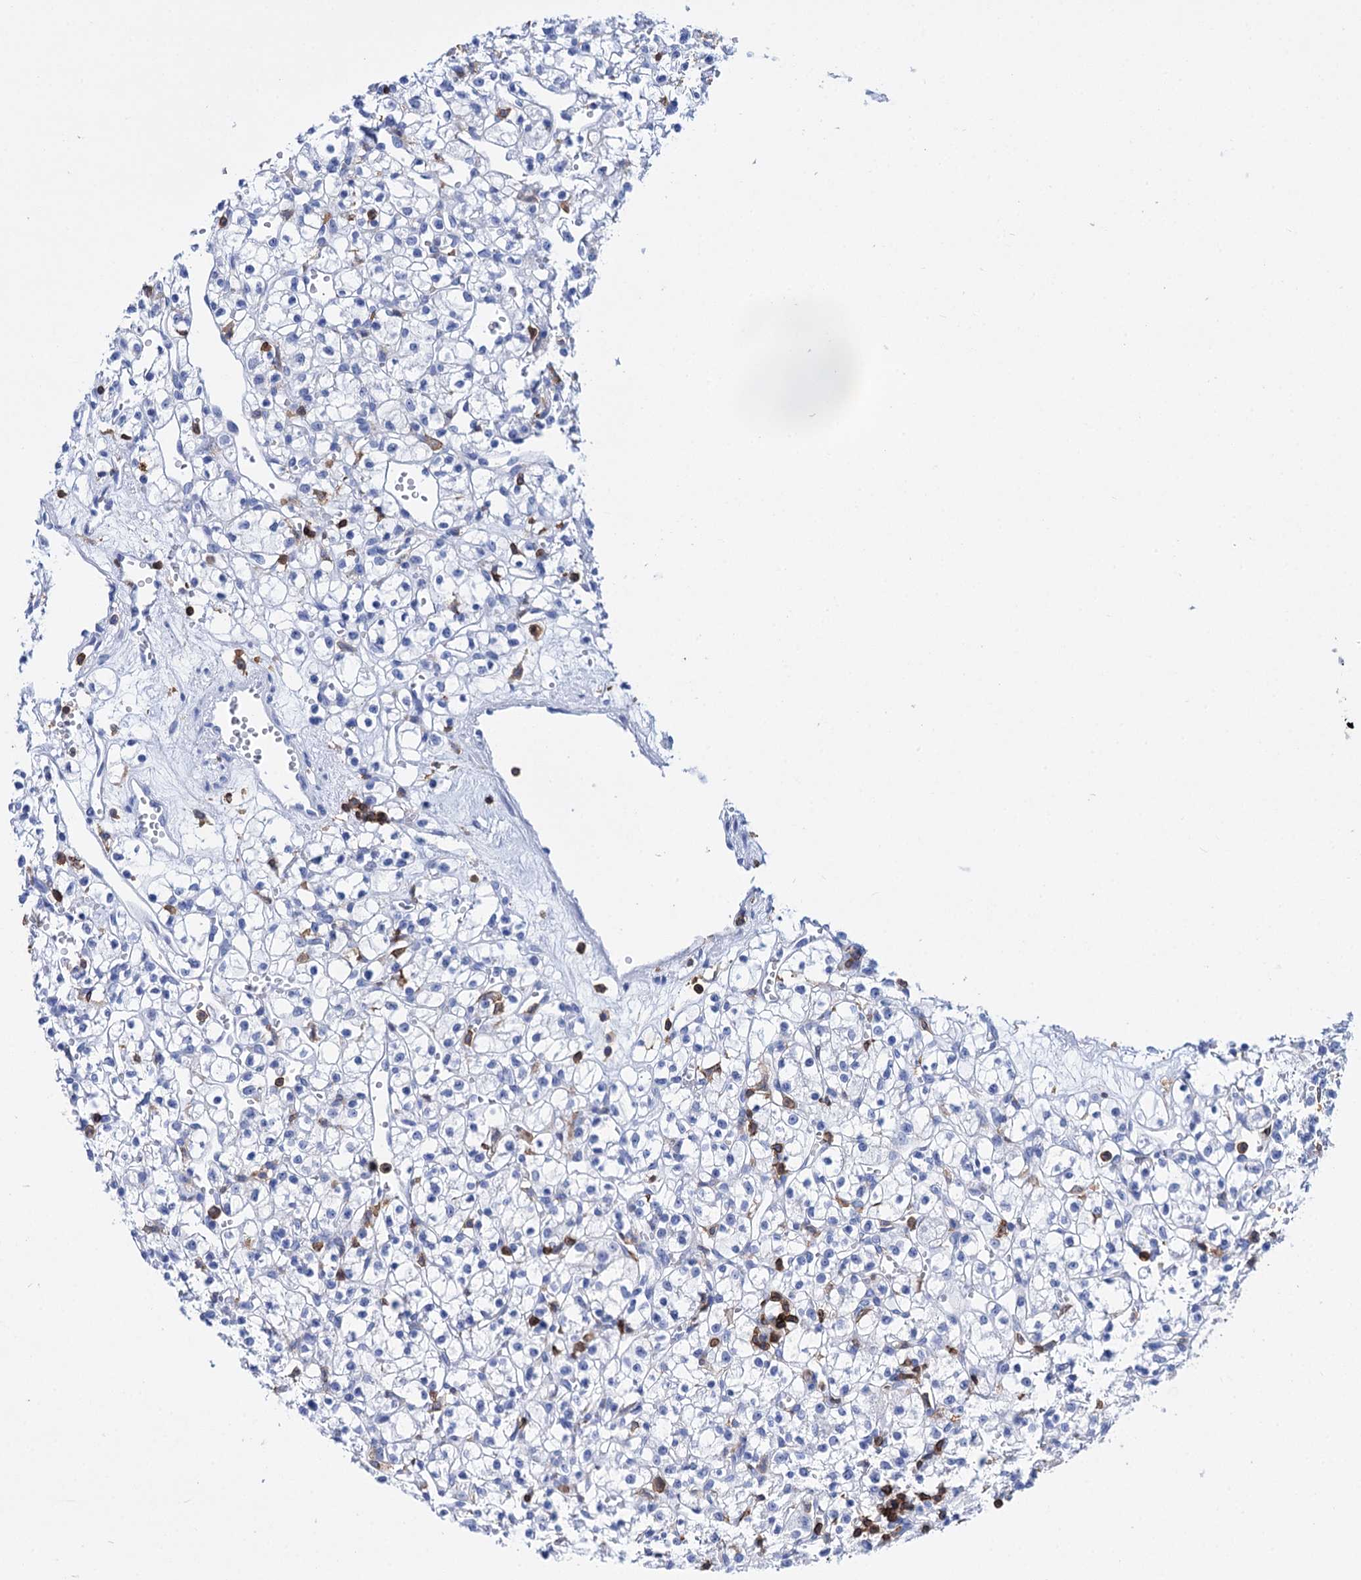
{"staining": {"intensity": "negative", "quantity": "none", "location": "none"}, "tissue": "renal cancer", "cell_type": "Tumor cells", "image_type": "cancer", "snomed": [{"axis": "morphology", "description": "Adenocarcinoma, NOS"}, {"axis": "topography", "description": "Kidney"}], "caption": "This is a micrograph of immunohistochemistry (IHC) staining of renal cancer, which shows no expression in tumor cells.", "gene": "DEF6", "patient": {"sex": "female", "age": 59}}